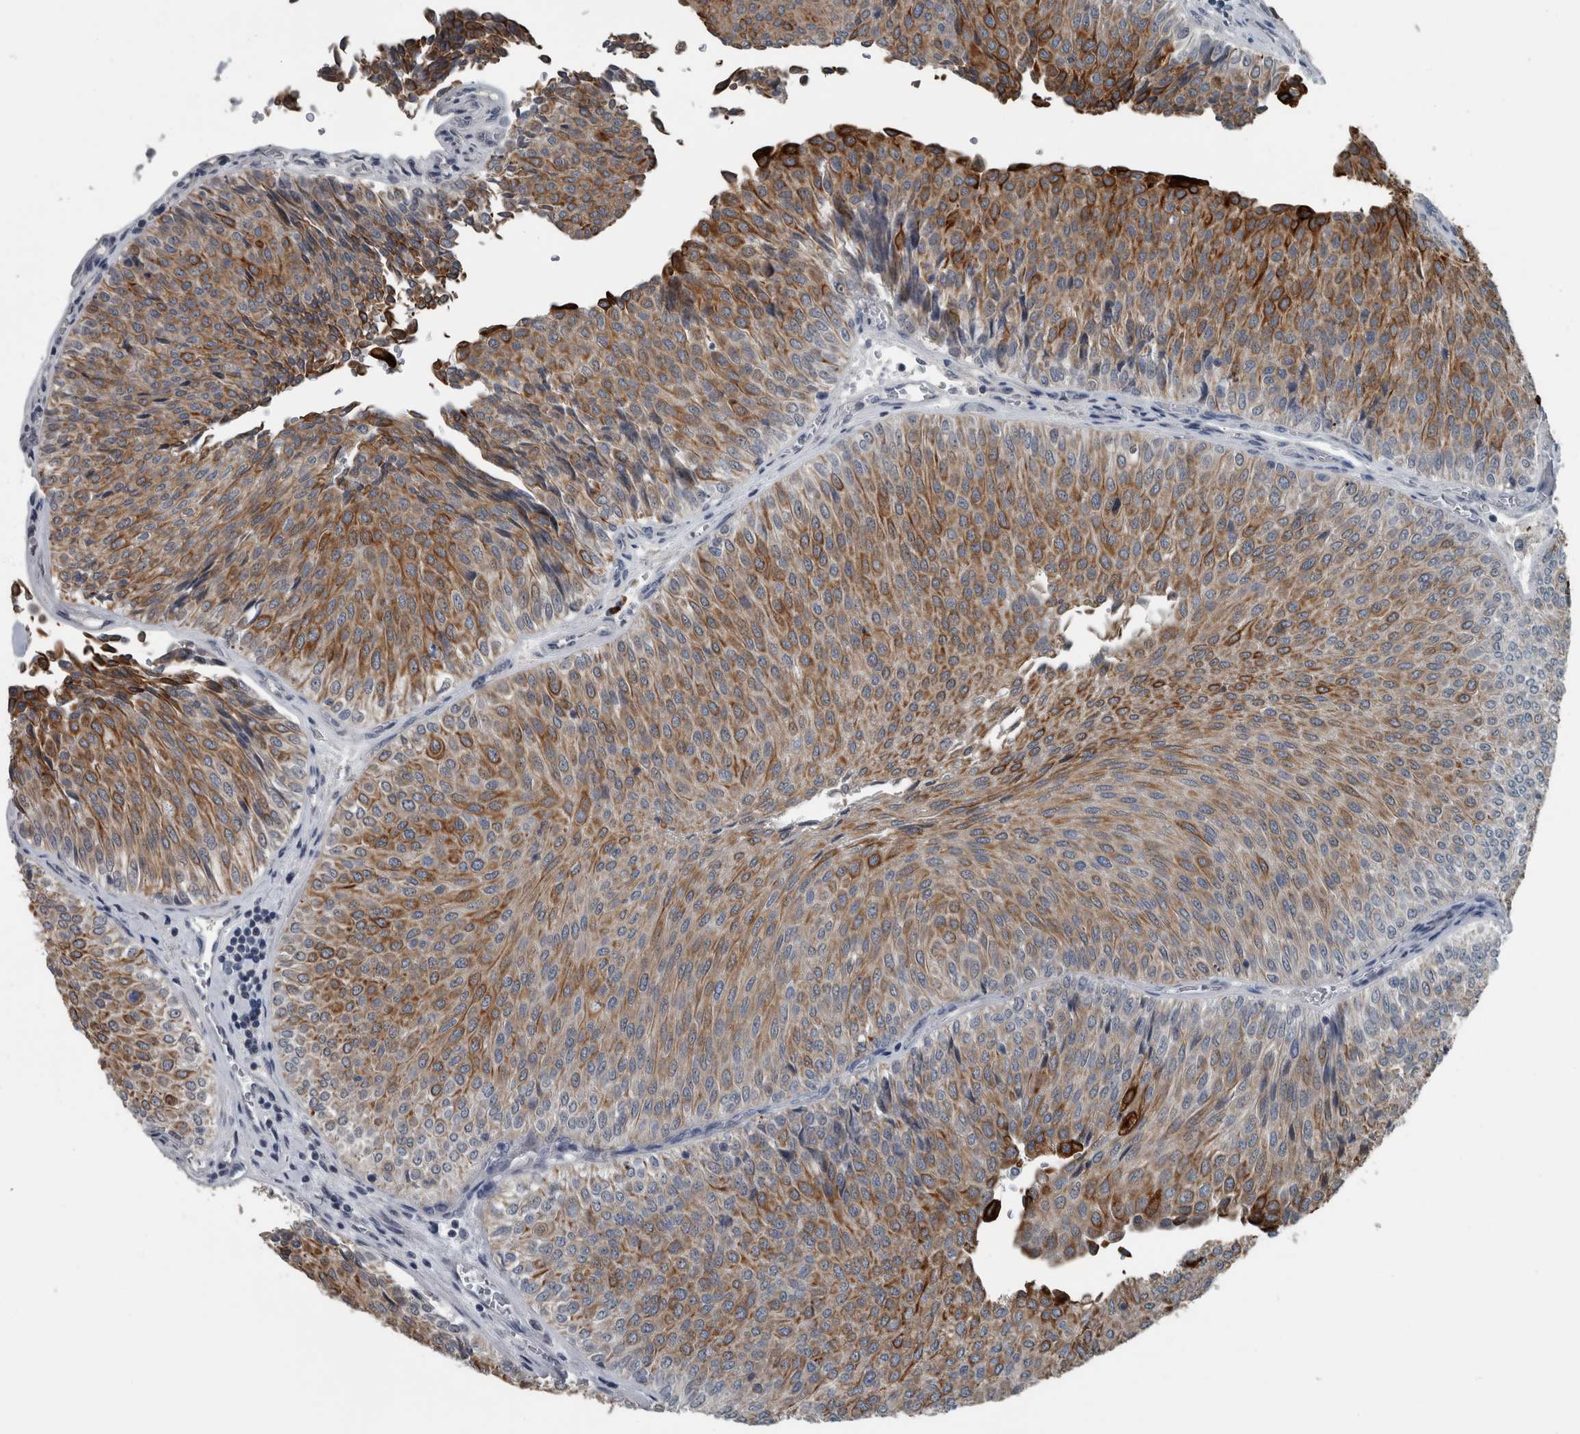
{"staining": {"intensity": "moderate", "quantity": ">75%", "location": "cytoplasmic/membranous"}, "tissue": "urothelial cancer", "cell_type": "Tumor cells", "image_type": "cancer", "snomed": [{"axis": "morphology", "description": "Urothelial carcinoma, Low grade"}, {"axis": "topography", "description": "Urinary bladder"}], "caption": "Urothelial cancer stained with a protein marker demonstrates moderate staining in tumor cells.", "gene": "KRT20", "patient": {"sex": "male", "age": 78}}